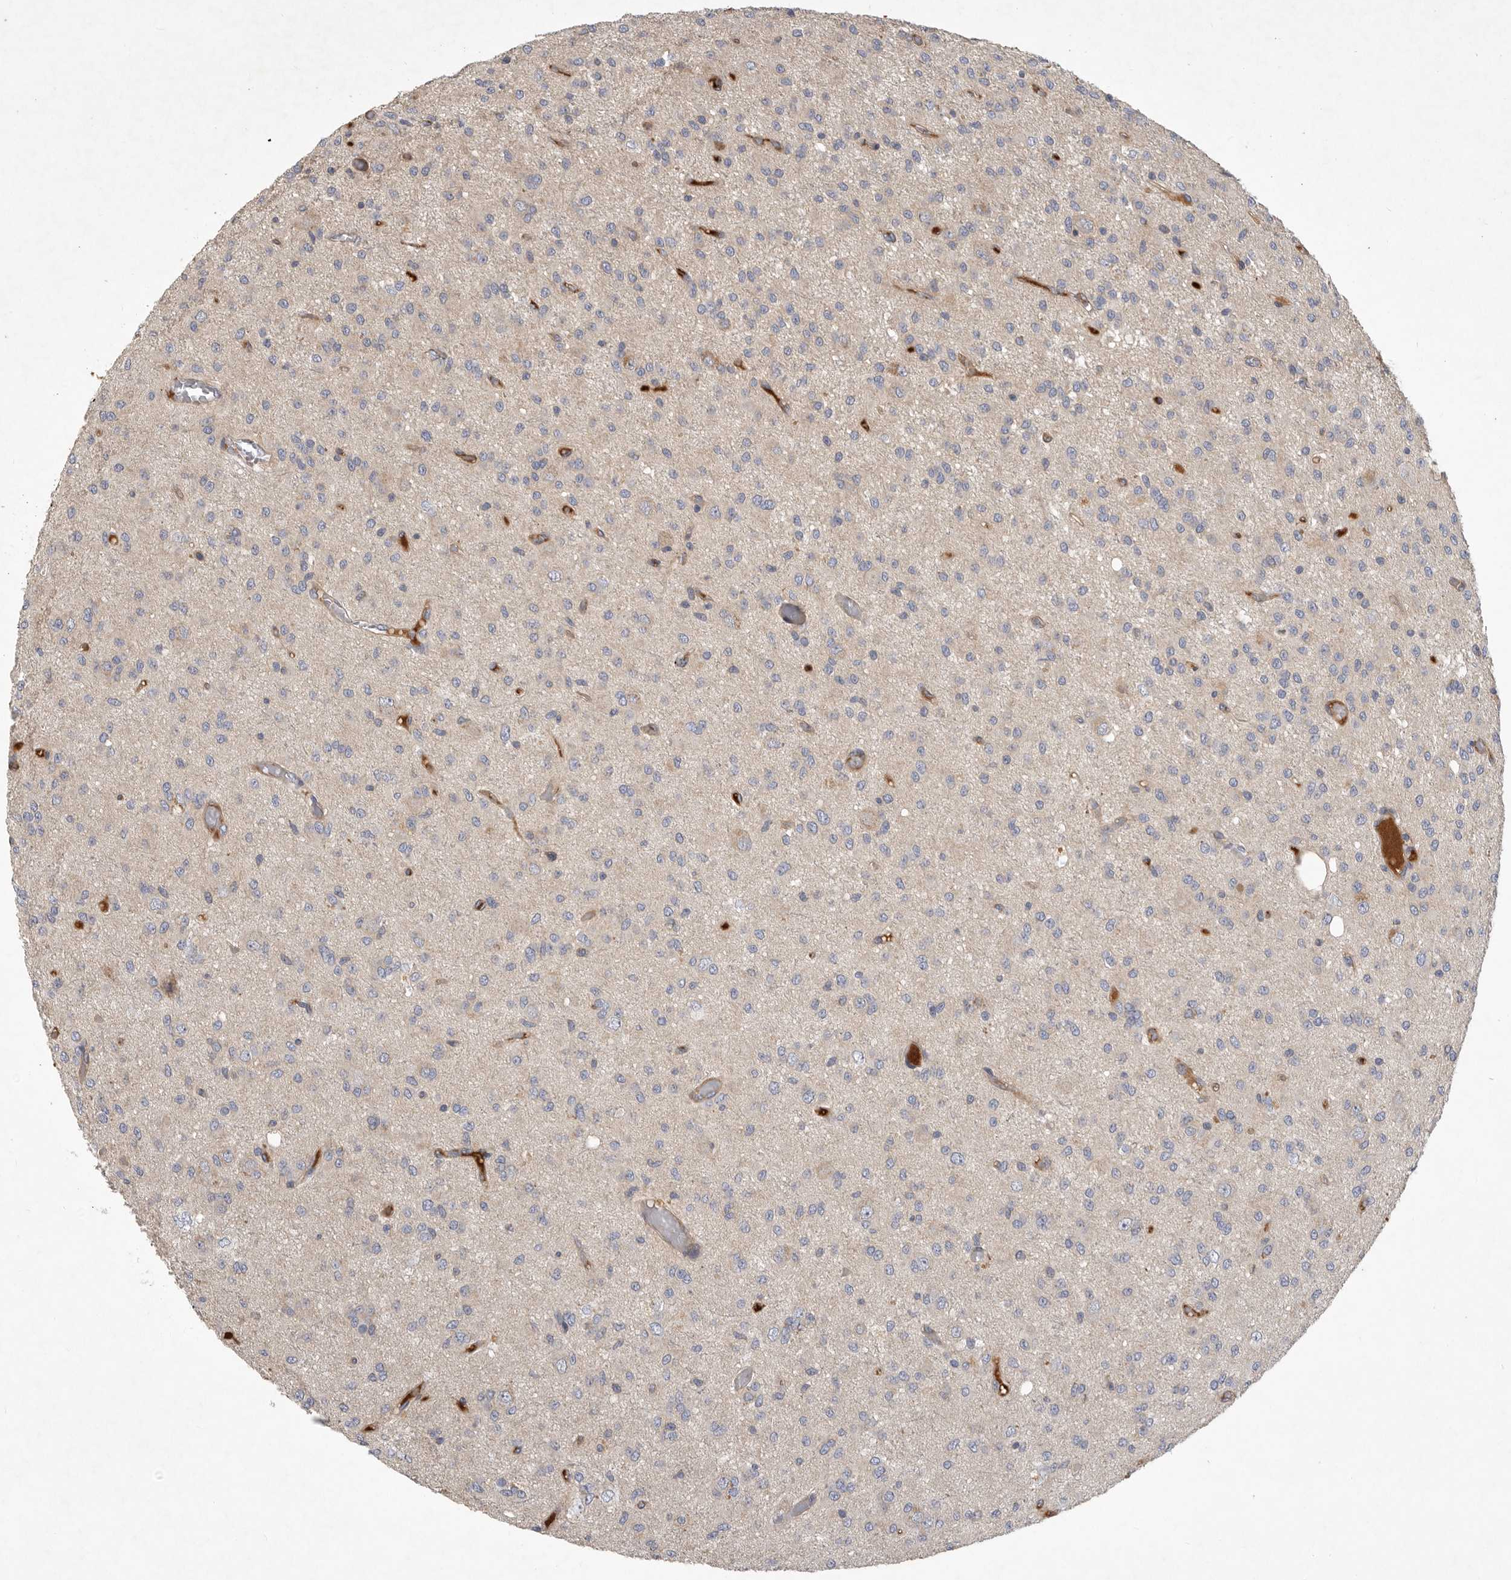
{"staining": {"intensity": "negative", "quantity": "none", "location": "none"}, "tissue": "glioma", "cell_type": "Tumor cells", "image_type": "cancer", "snomed": [{"axis": "morphology", "description": "Glioma, malignant, High grade"}, {"axis": "topography", "description": "Brain"}], "caption": "There is no significant staining in tumor cells of malignant glioma (high-grade).", "gene": "MLPH", "patient": {"sex": "female", "age": 59}}